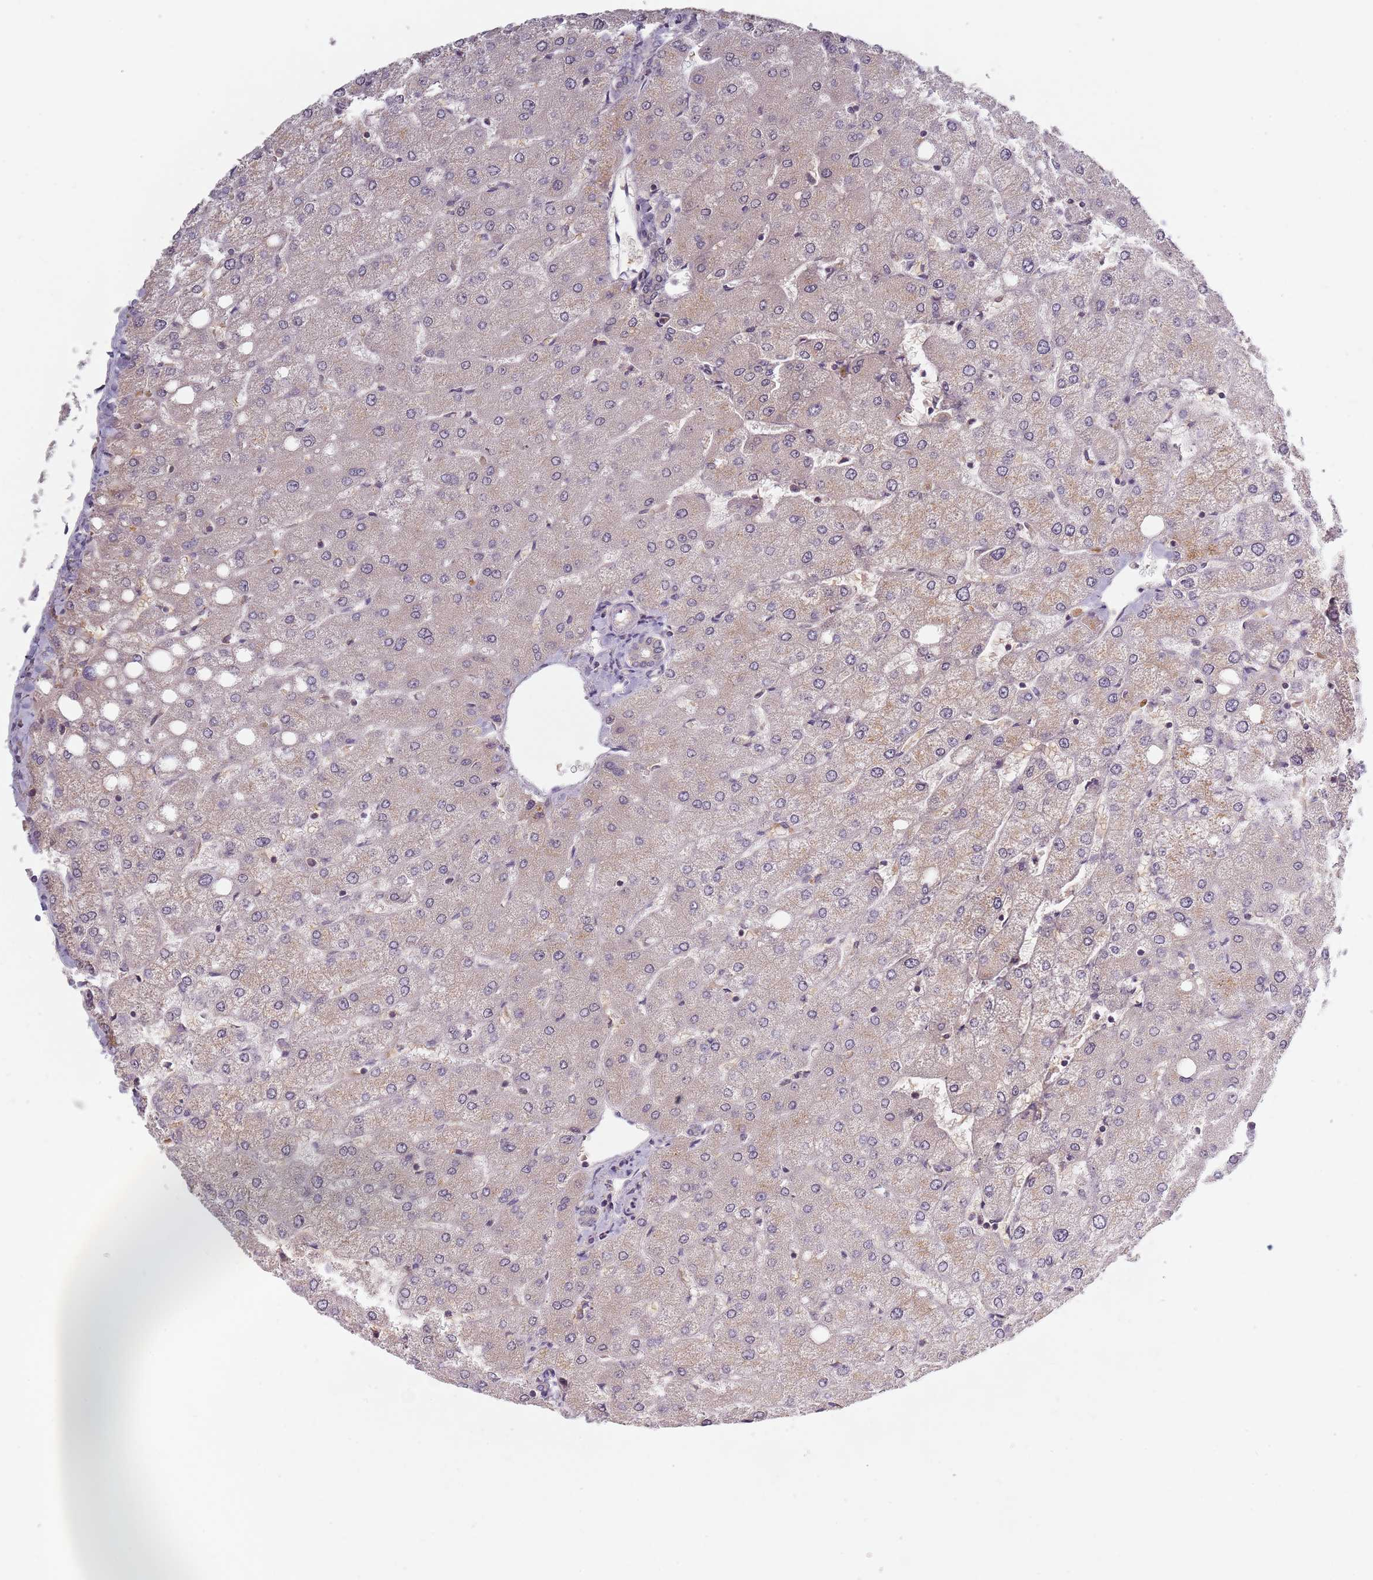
{"staining": {"intensity": "negative", "quantity": "none", "location": "none"}, "tissue": "liver", "cell_type": "Cholangiocytes", "image_type": "normal", "snomed": [{"axis": "morphology", "description": "Normal tissue, NOS"}, {"axis": "topography", "description": "Liver"}], "caption": "IHC histopathology image of unremarkable liver: liver stained with DAB reveals no significant protein positivity in cholangiocytes.", "gene": "ASB13", "patient": {"sex": "female", "age": 54}}